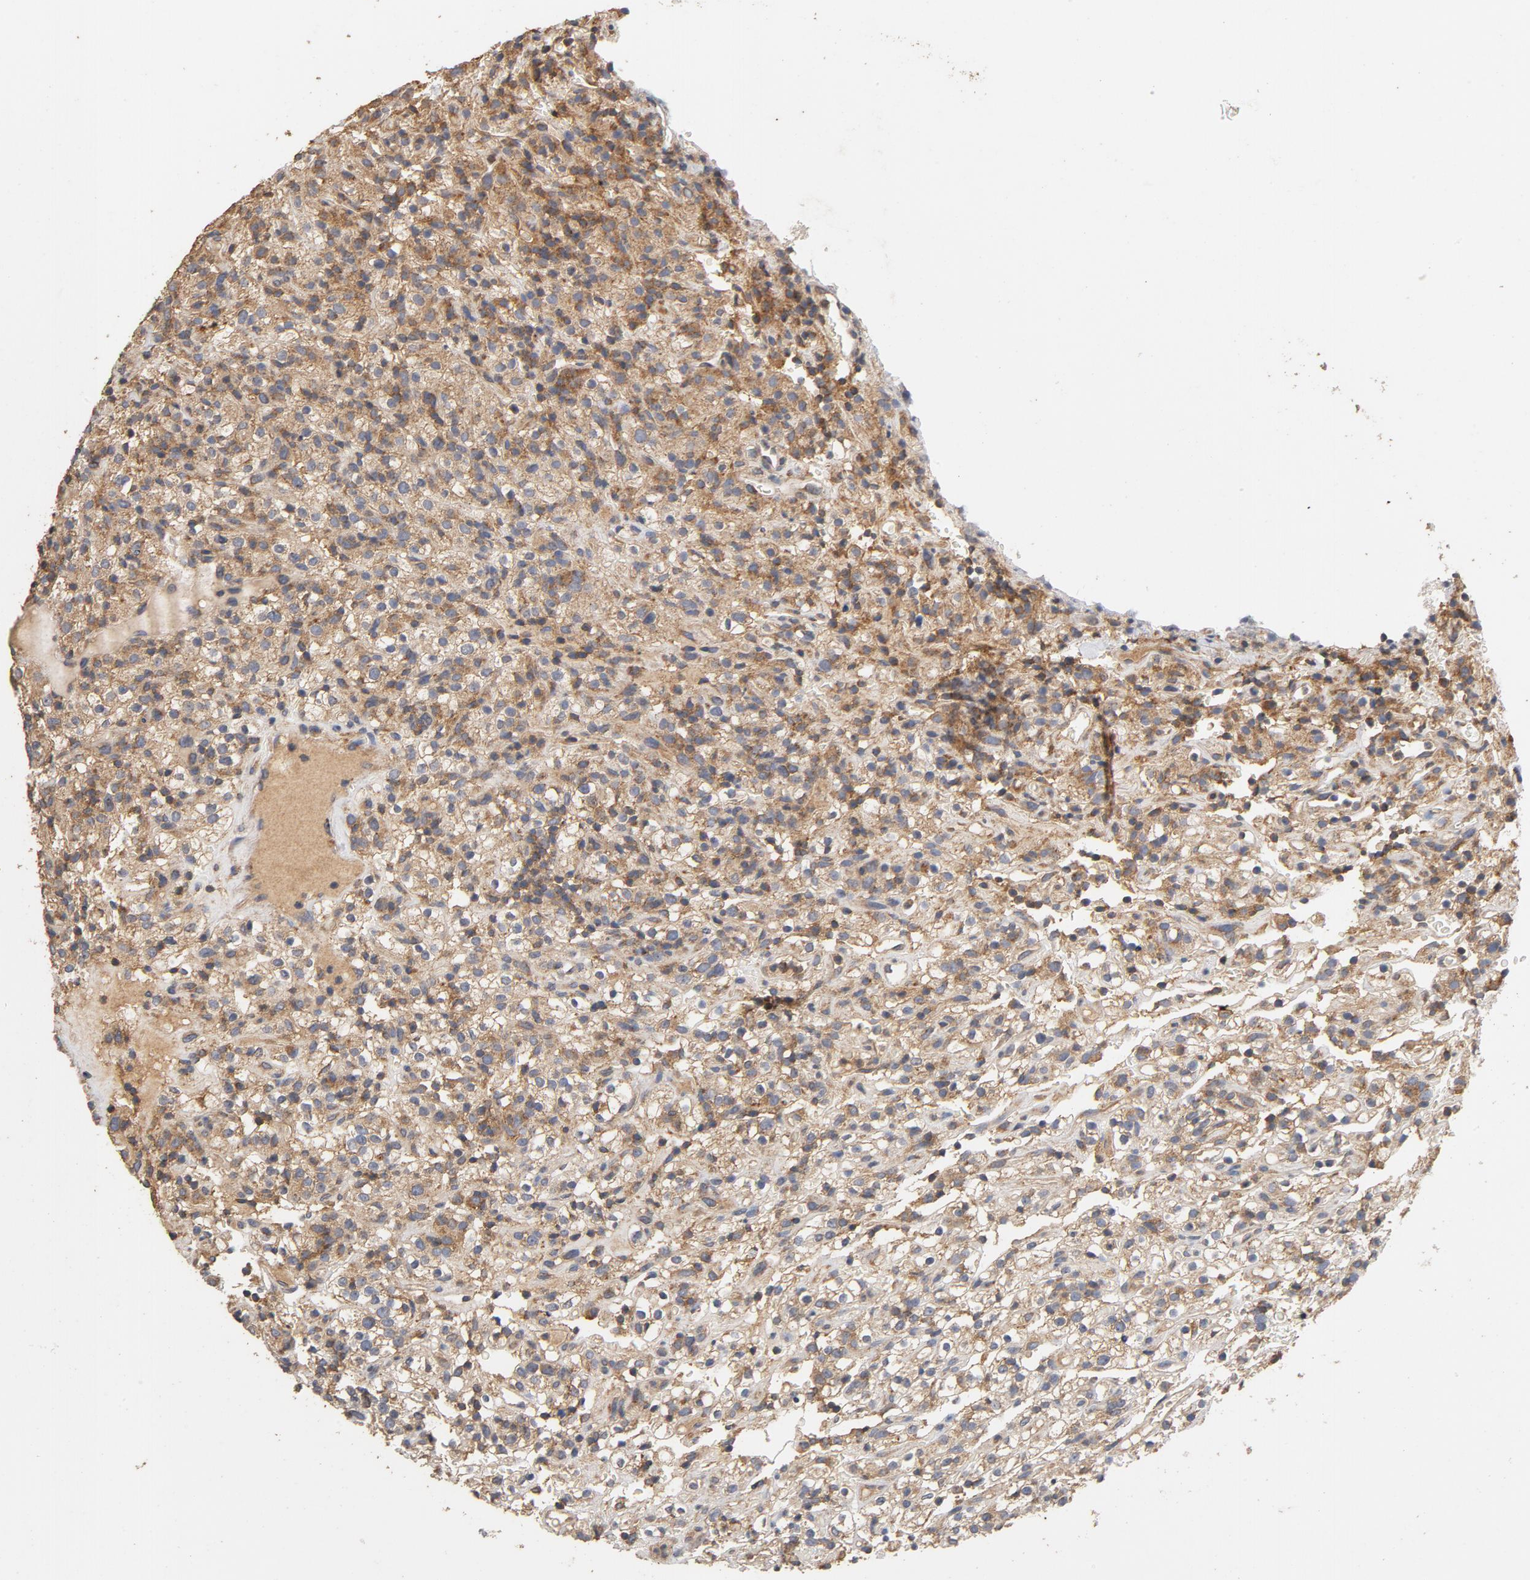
{"staining": {"intensity": "moderate", "quantity": ">75%", "location": "cytoplasmic/membranous"}, "tissue": "renal cancer", "cell_type": "Tumor cells", "image_type": "cancer", "snomed": [{"axis": "morphology", "description": "Normal tissue, NOS"}, {"axis": "morphology", "description": "Adenocarcinoma, NOS"}, {"axis": "topography", "description": "Kidney"}], "caption": "The histopathology image exhibits immunohistochemical staining of adenocarcinoma (renal). There is moderate cytoplasmic/membranous expression is identified in about >75% of tumor cells.", "gene": "DDX6", "patient": {"sex": "female", "age": 72}}